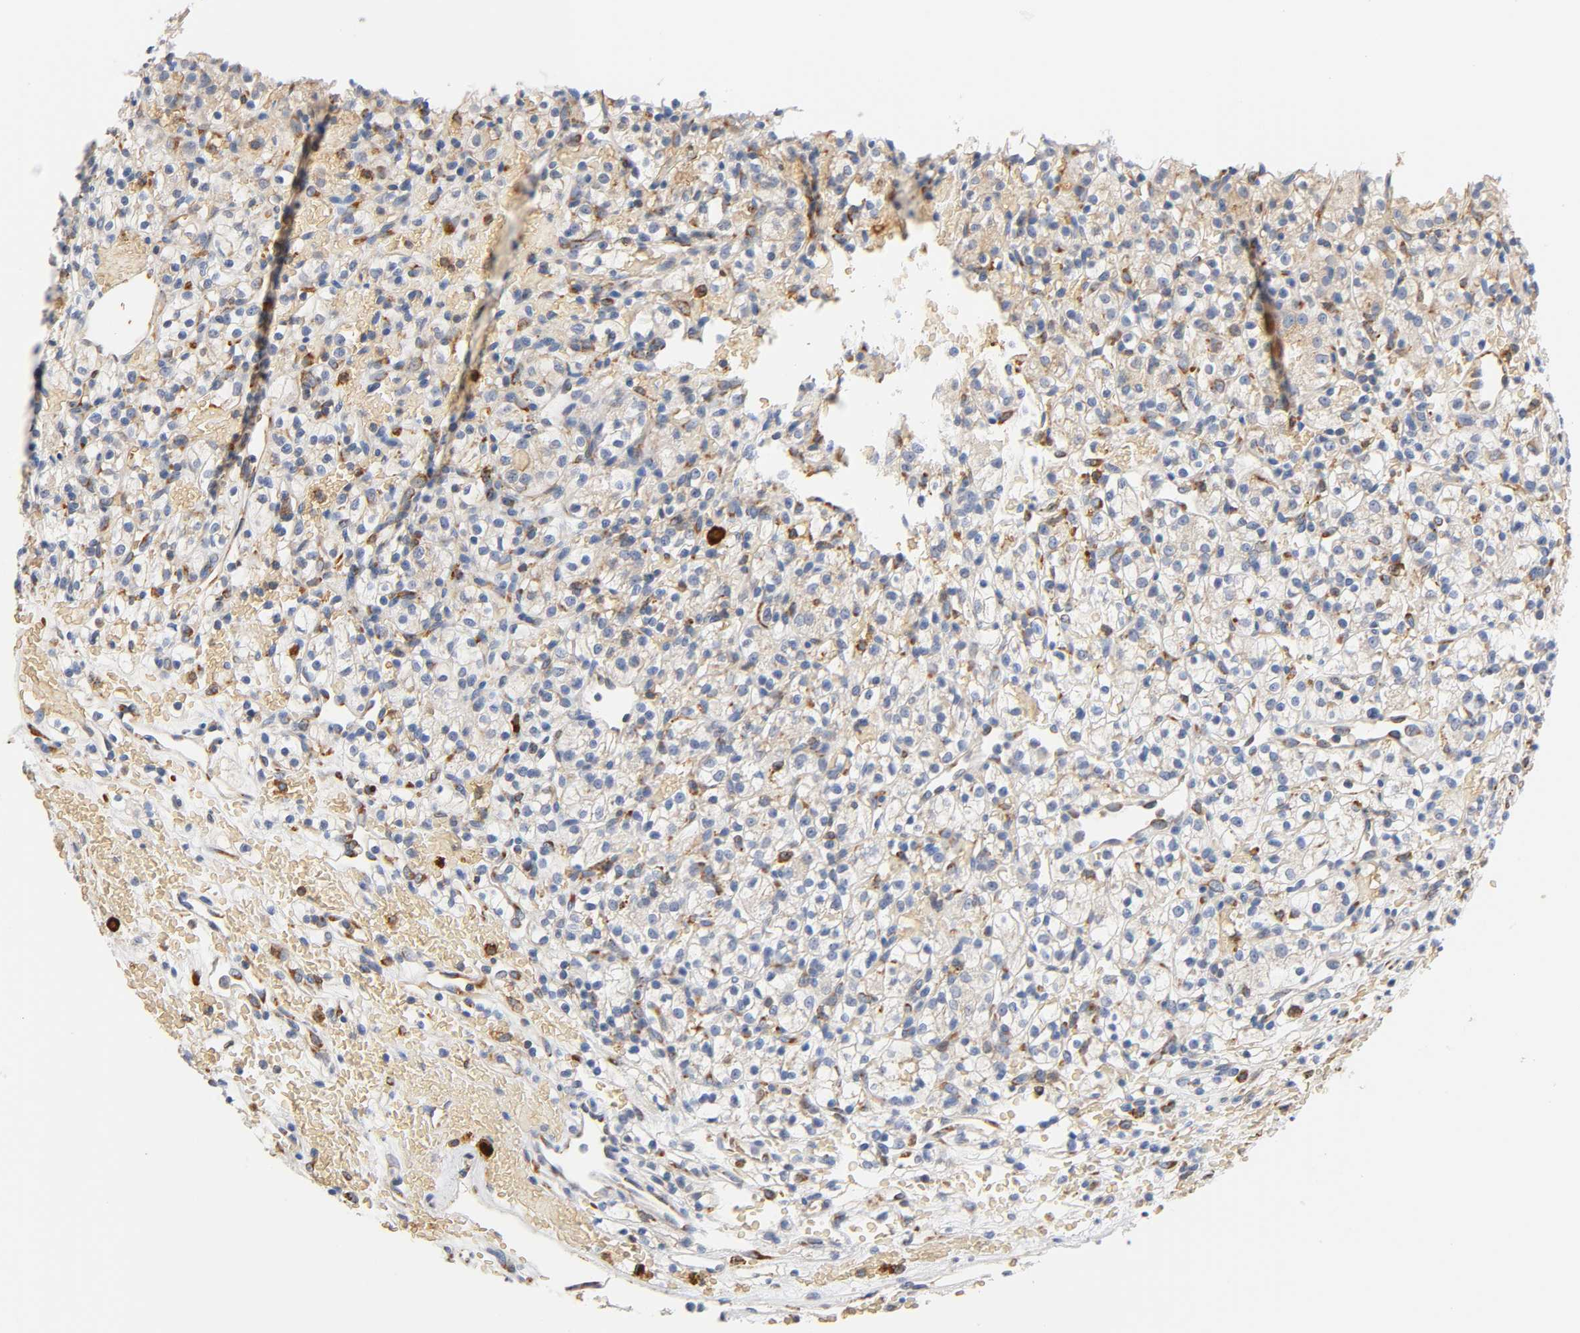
{"staining": {"intensity": "weak", "quantity": "25%-75%", "location": "cytoplasmic/membranous"}, "tissue": "renal cancer", "cell_type": "Tumor cells", "image_type": "cancer", "snomed": [{"axis": "morphology", "description": "Adenocarcinoma, NOS"}, {"axis": "topography", "description": "Kidney"}], "caption": "Human renal cancer (adenocarcinoma) stained for a protein (brown) reveals weak cytoplasmic/membranous positive expression in approximately 25%-75% of tumor cells.", "gene": "UCKL1", "patient": {"sex": "female", "age": 60}}